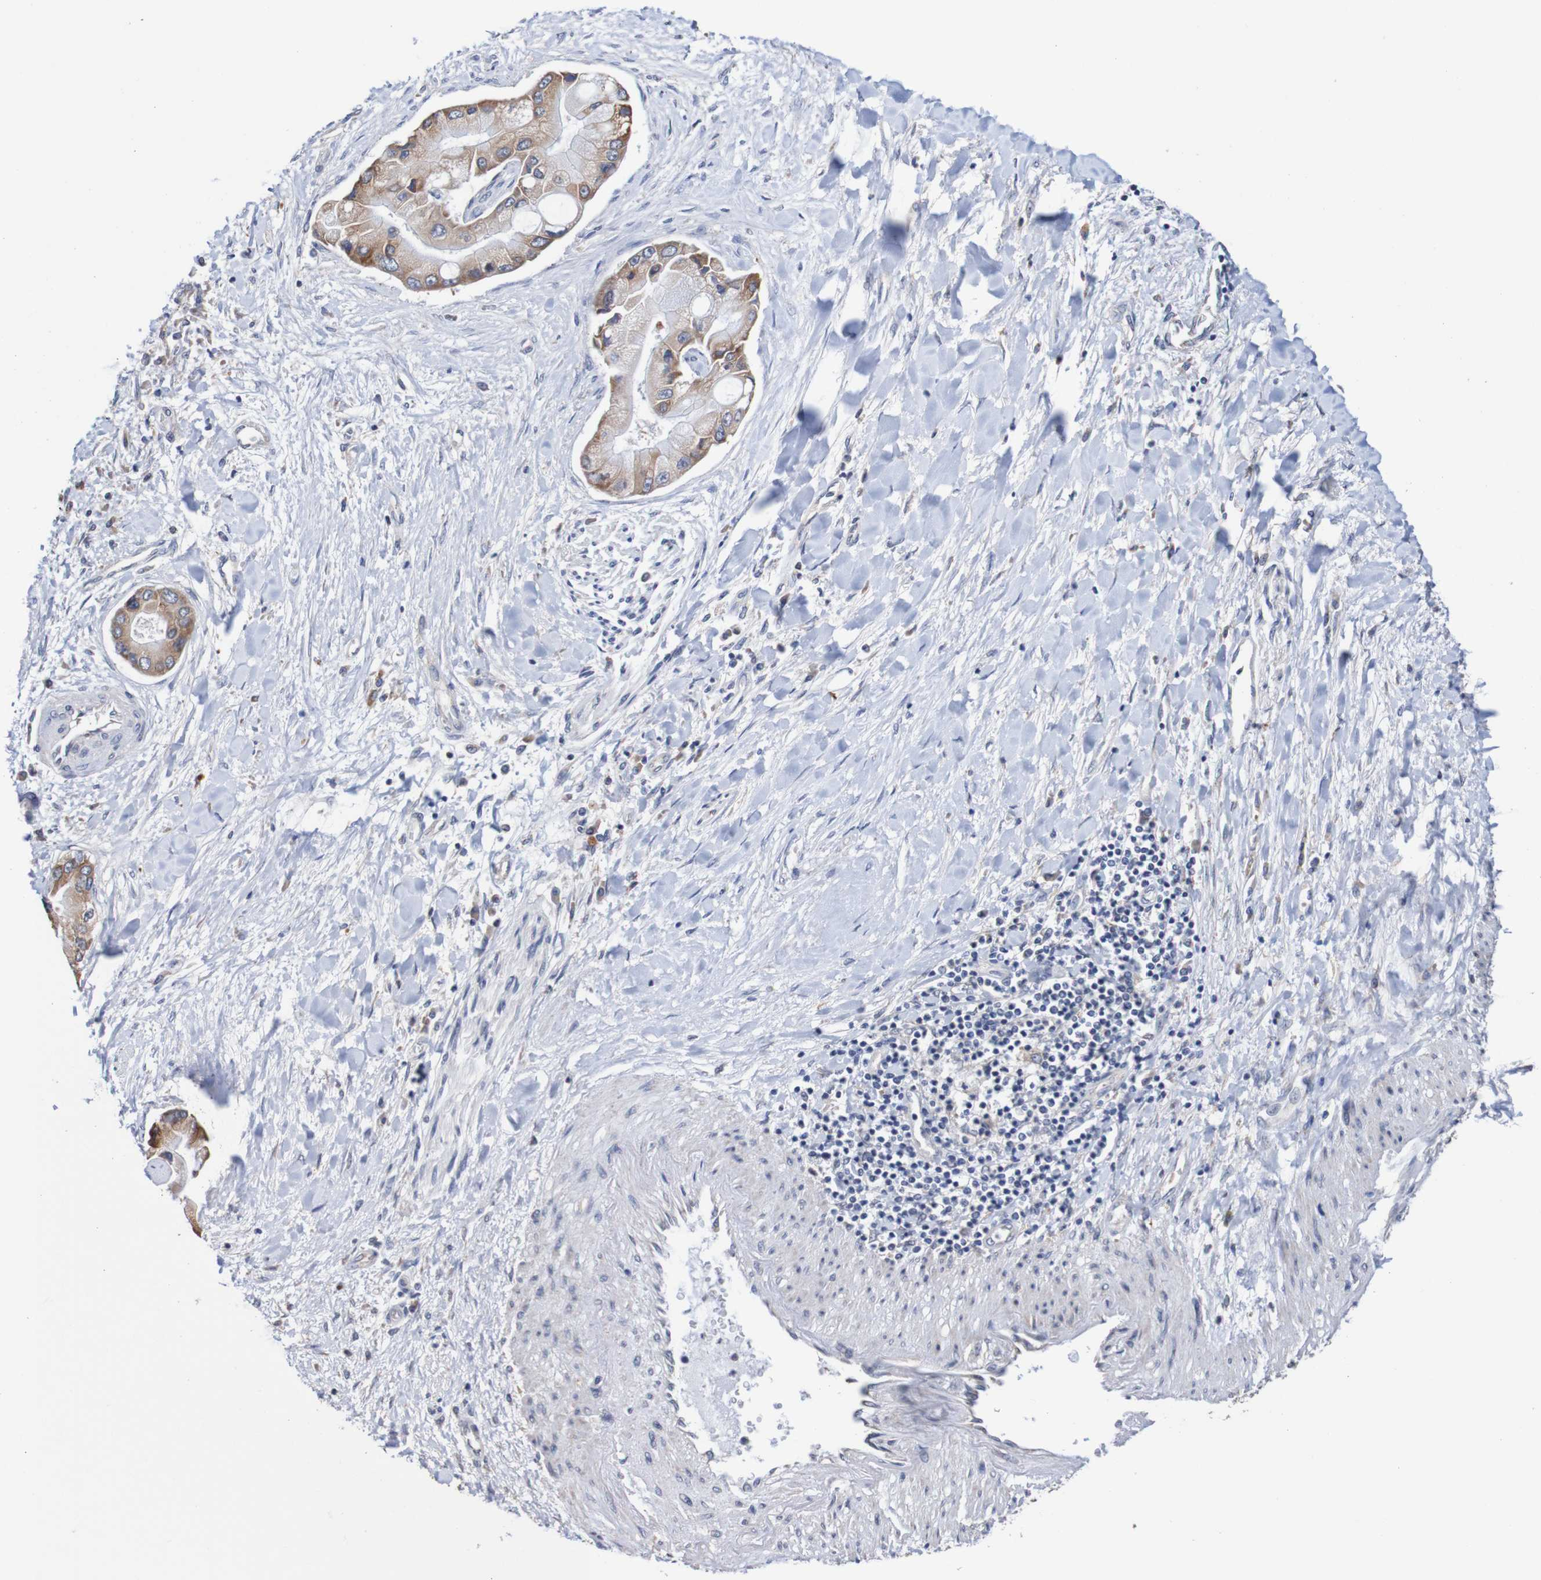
{"staining": {"intensity": "moderate", "quantity": ">75%", "location": "cytoplasmic/membranous"}, "tissue": "liver cancer", "cell_type": "Tumor cells", "image_type": "cancer", "snomed": [{"axis": "morphology", "description": "Cholangiocarcinoma"}, {"axis": "topography", "description": "Liver"}], "caption": "Liver cancer (cholangiocarcinoma) stained with DAB immunohistochemistry (IHC) displays medium levels of moderate cytoplasmic/membranous staining in approximately >75% of tumor cells.", "gene": "FIBP", "patient": {"sex": "male", "age": 50}}